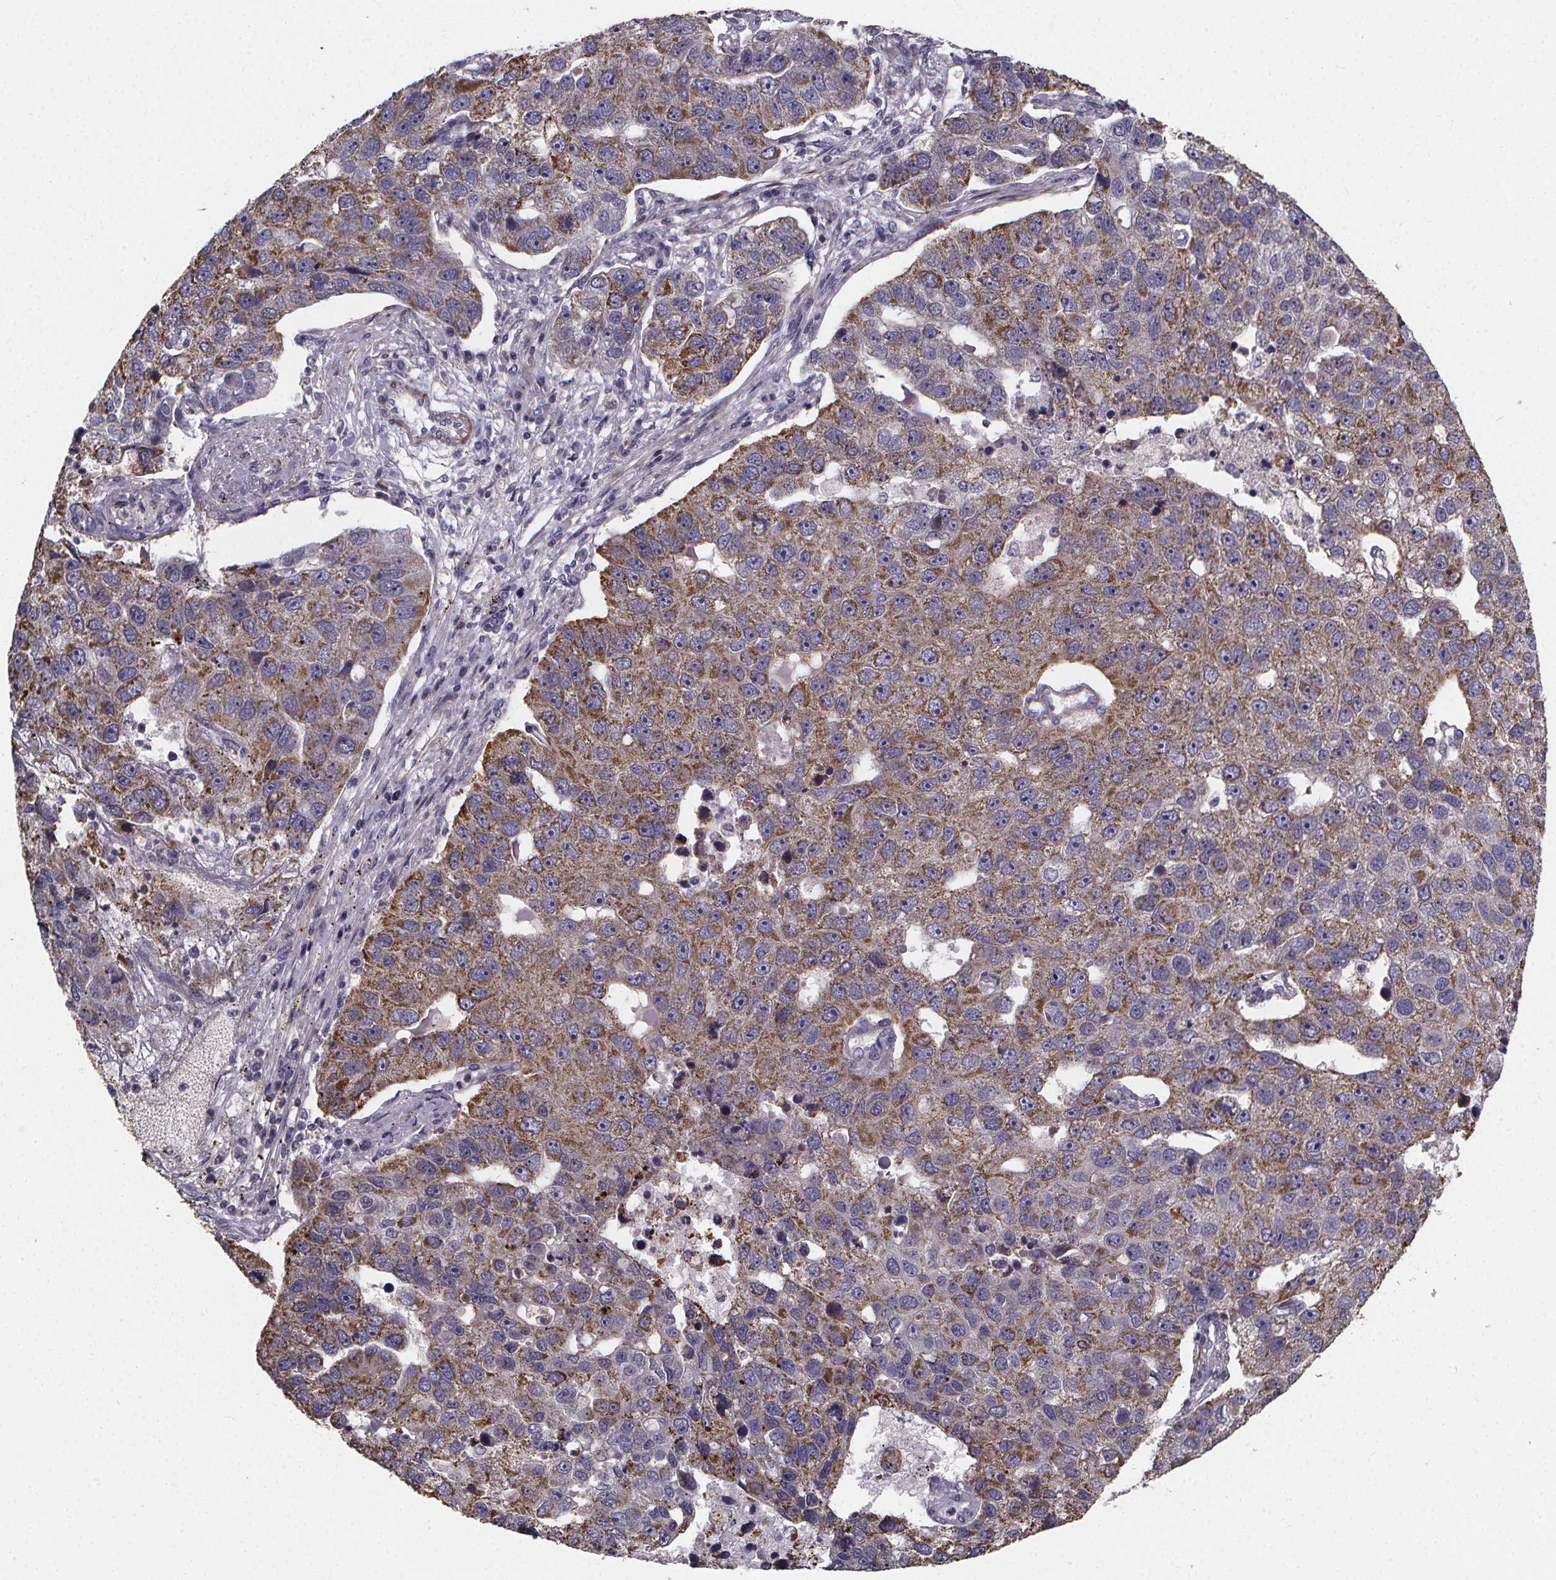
{"staining": {"intensity": "moderate", "quantity": "25%-75%", "location": "cytoplasmic/membranous"}, "tissue": "pancreatic cancer", "cell_type": "Tumor cells", "image_type": "cancer", "snomed": [{"axis": "morphology", "description": "Adenocarcinoma, NOS"}, {"axis": "topography", "description": "Pancreas"}], "caption": "Immunohistochemistry (IHC) (DAB) staining of pancreatic adenocarcinoma reveals moderate cytoplasmic/membranous protein expression in about 25%-75% of tumor cells. (DAB = brown stain, brightfield microscopy at high magnification).", "gene": "FBXW2", "patient": {"sex": "female", "age": 61}}